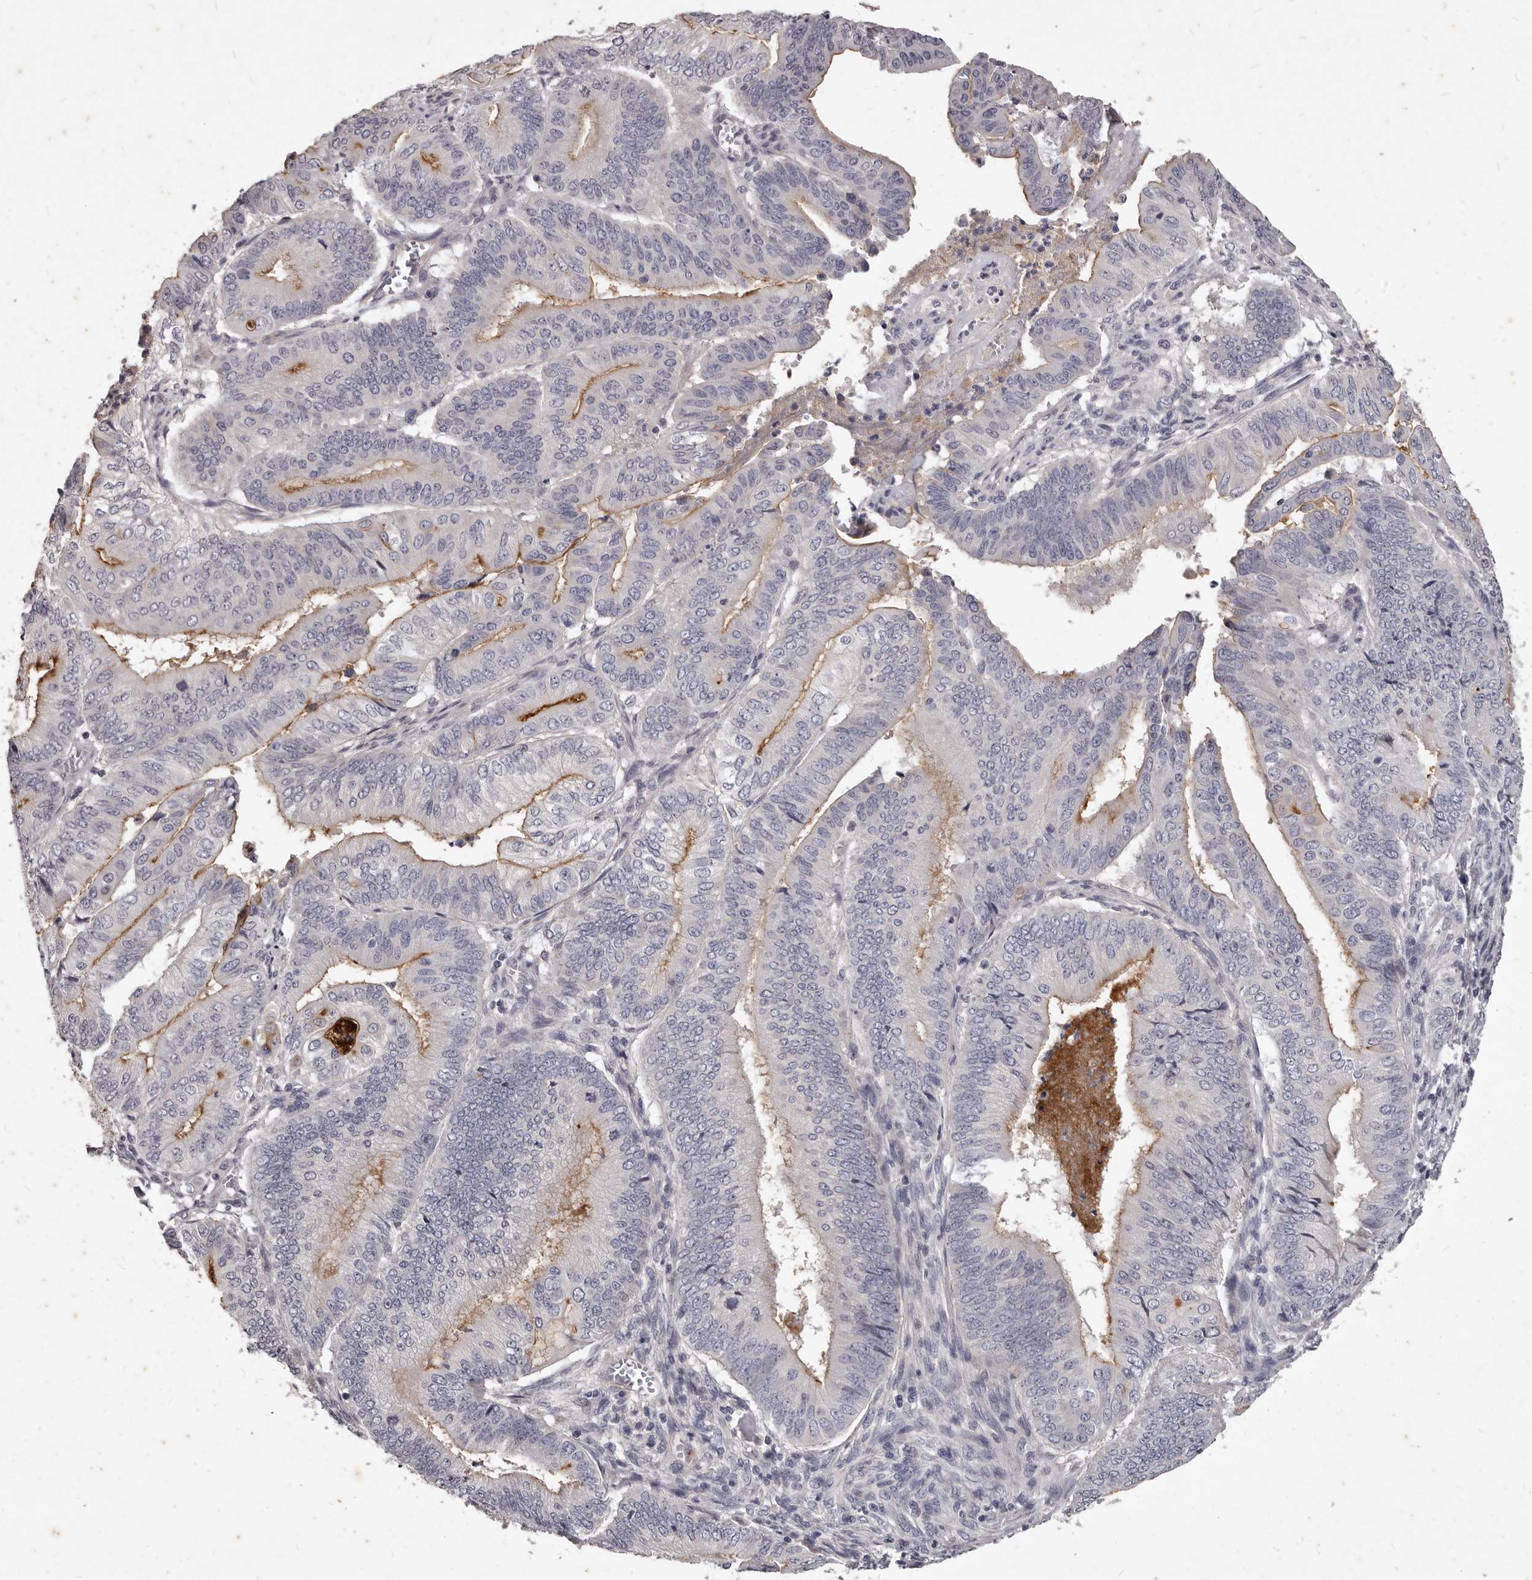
{"staining": {"intensity": "moderate", "quantity": "<25%", "location": "cytoplasmic/membranous"}, "tissue": "pancreatic cancer", "cell_type": "Tumor cells", "image_type": "cancer", "snomed": [{"axis": "morphology", "description": "Adenocarcinoma, NOS"}, {"axis": "topography", "description": "Pancreas"}], "caption": "Immunohistochemistry (IHC) histopathology image of neoplastic tissue: human pancreatic adenocarcinoma stained using immunohistochemistry demonstrates low levels of moderate protein expression localized specifically in the cytoplasmic/membranous of tumor cells, appearing as a cytoplasmic/membranous brown color.", "gene": "GPRC5C", "patient": {"sex": "female", "age": 77}}